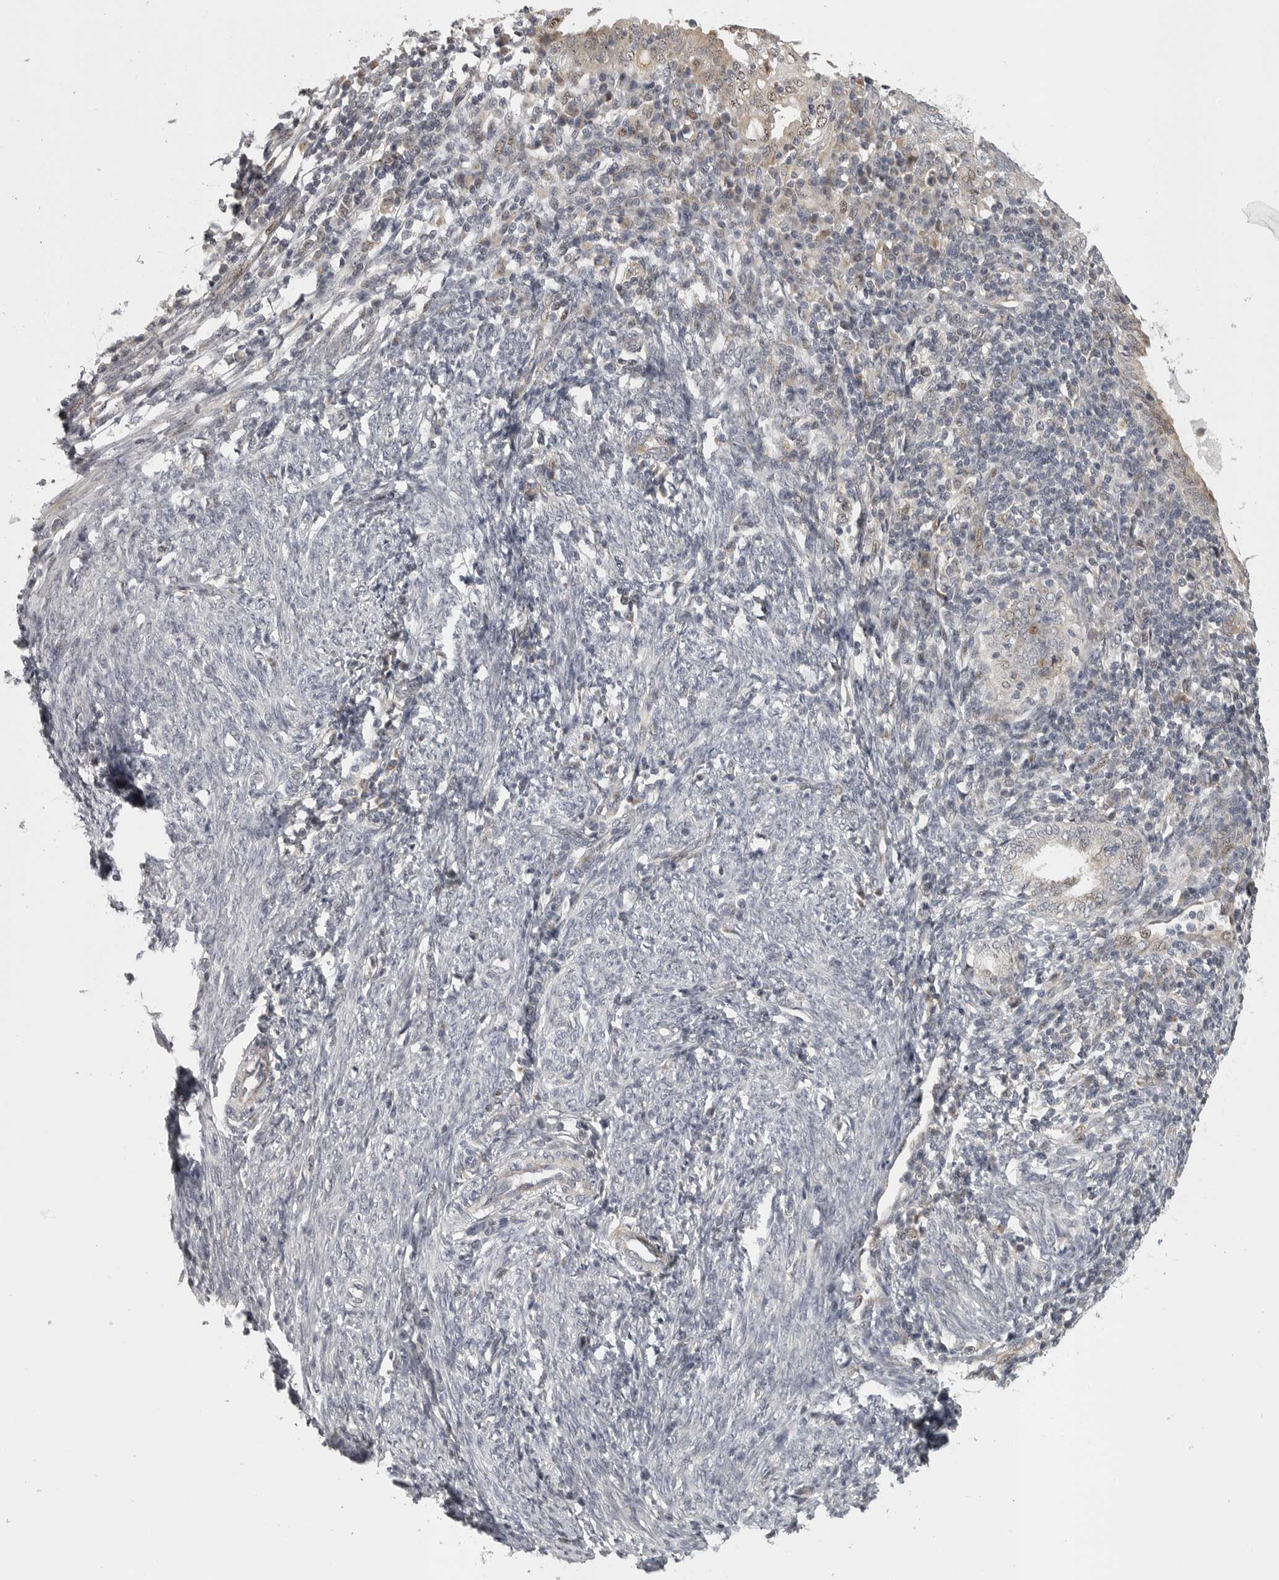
{"staining": {"intensity": "weak", "quantity": "<25%", "location": "cytoplasmic/membranous"}, "tissue": "endometrial cancer", "cell_type": "Tumor cells", "image_type": "cancer", "snomed": [{"axis": "morphology", "description": "Adenocarcinoma, NOS"}, {"axis": "topography", "description": "Uterus"}], "caption": "Protein analysis of endometrial adenocarcinoma shows no significant staining in tumor cells.", "gene": "POLE2", "patient": {"sex": "female", "age": 77}}